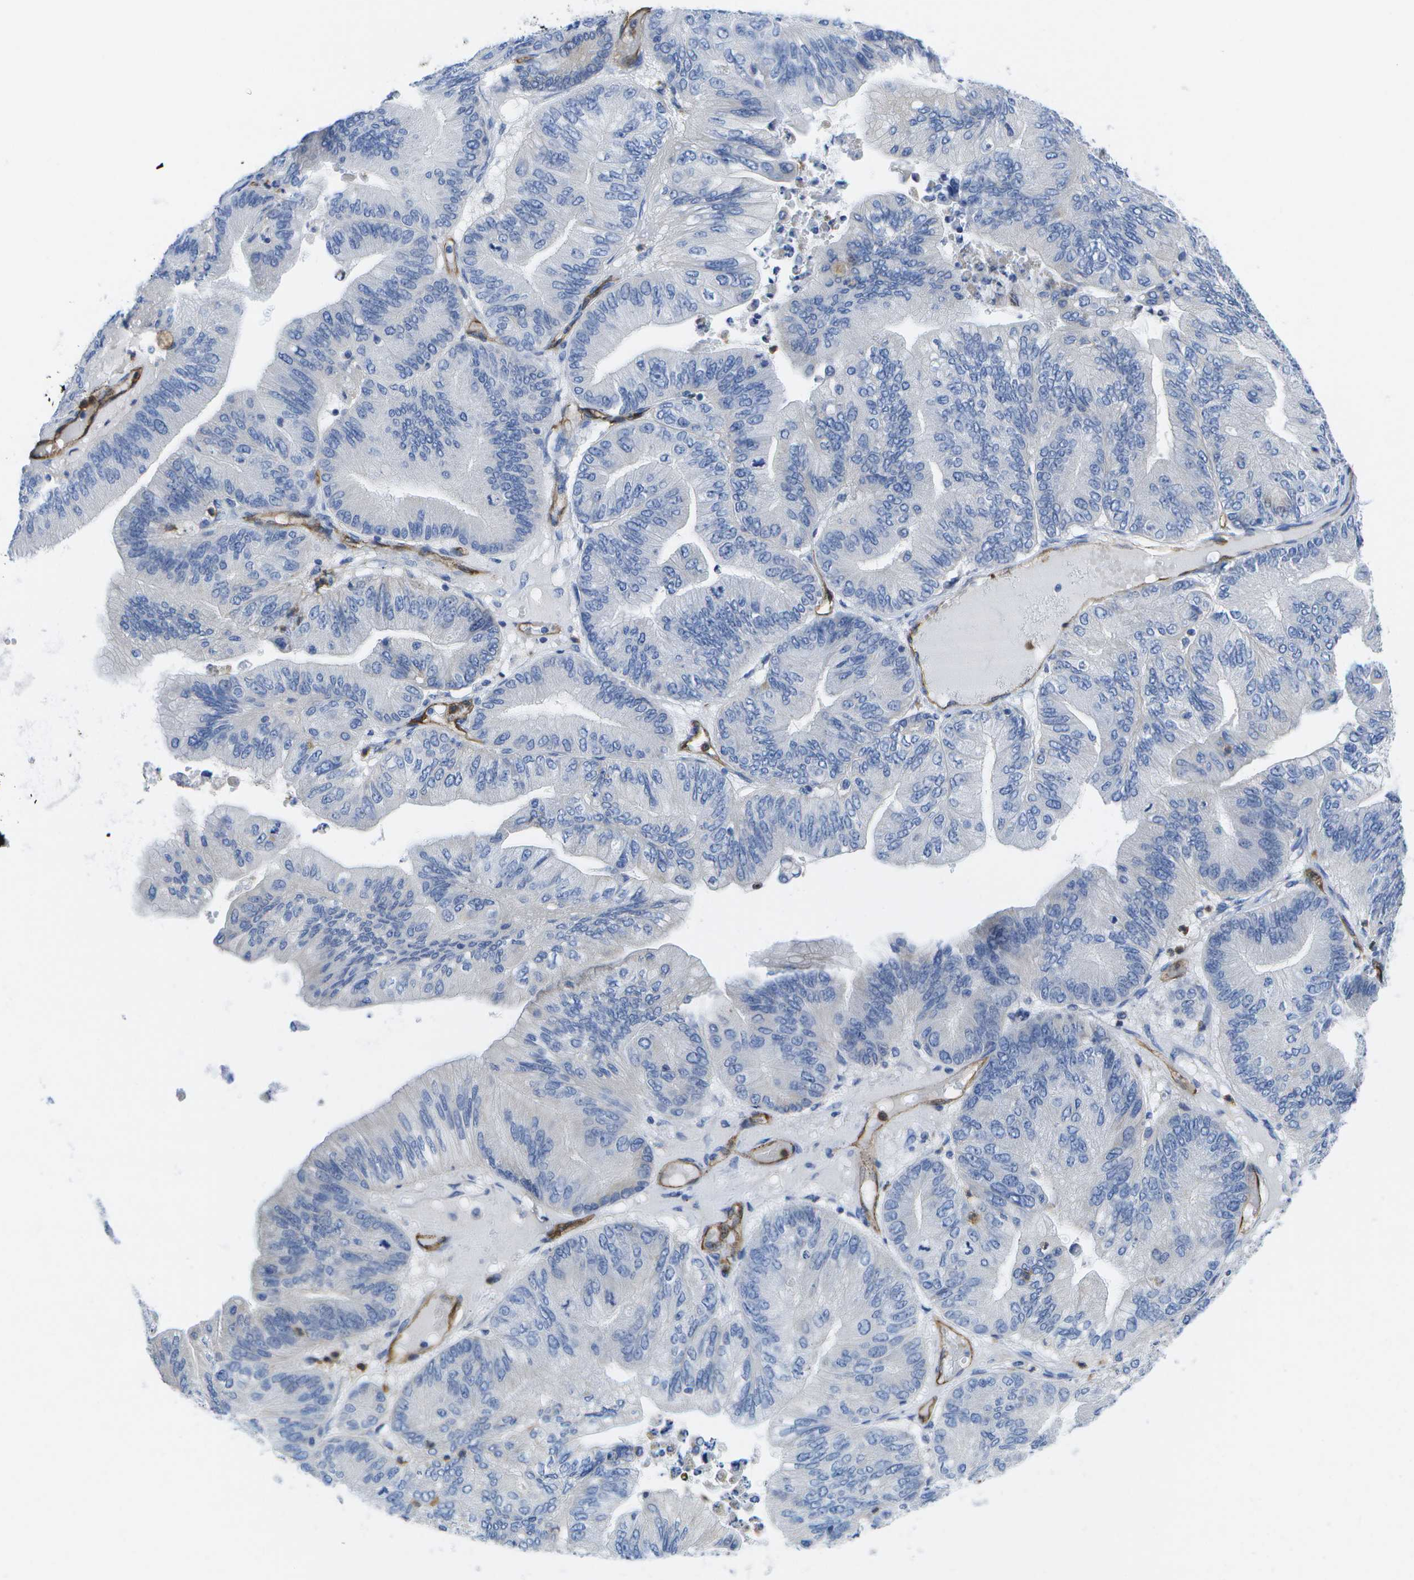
{"staining": {"intensity": "negative", "quantity": "none", "location": "none"}, "tissue": "ovarian cancer", "cell_type": "Tumor cells", "image_type": "cancer", "snomed": [{"axis": "morphology", "description": "Cystadenocarcinoma, mucinous, NOS"}, {"axis": "topography", "description": "Ovary"}], "caption": "Tumor cells are negative for brown protein staining in ovarian cancer.", "gene": "DYSF", "patient": {"sex": "female", "age": 61}}